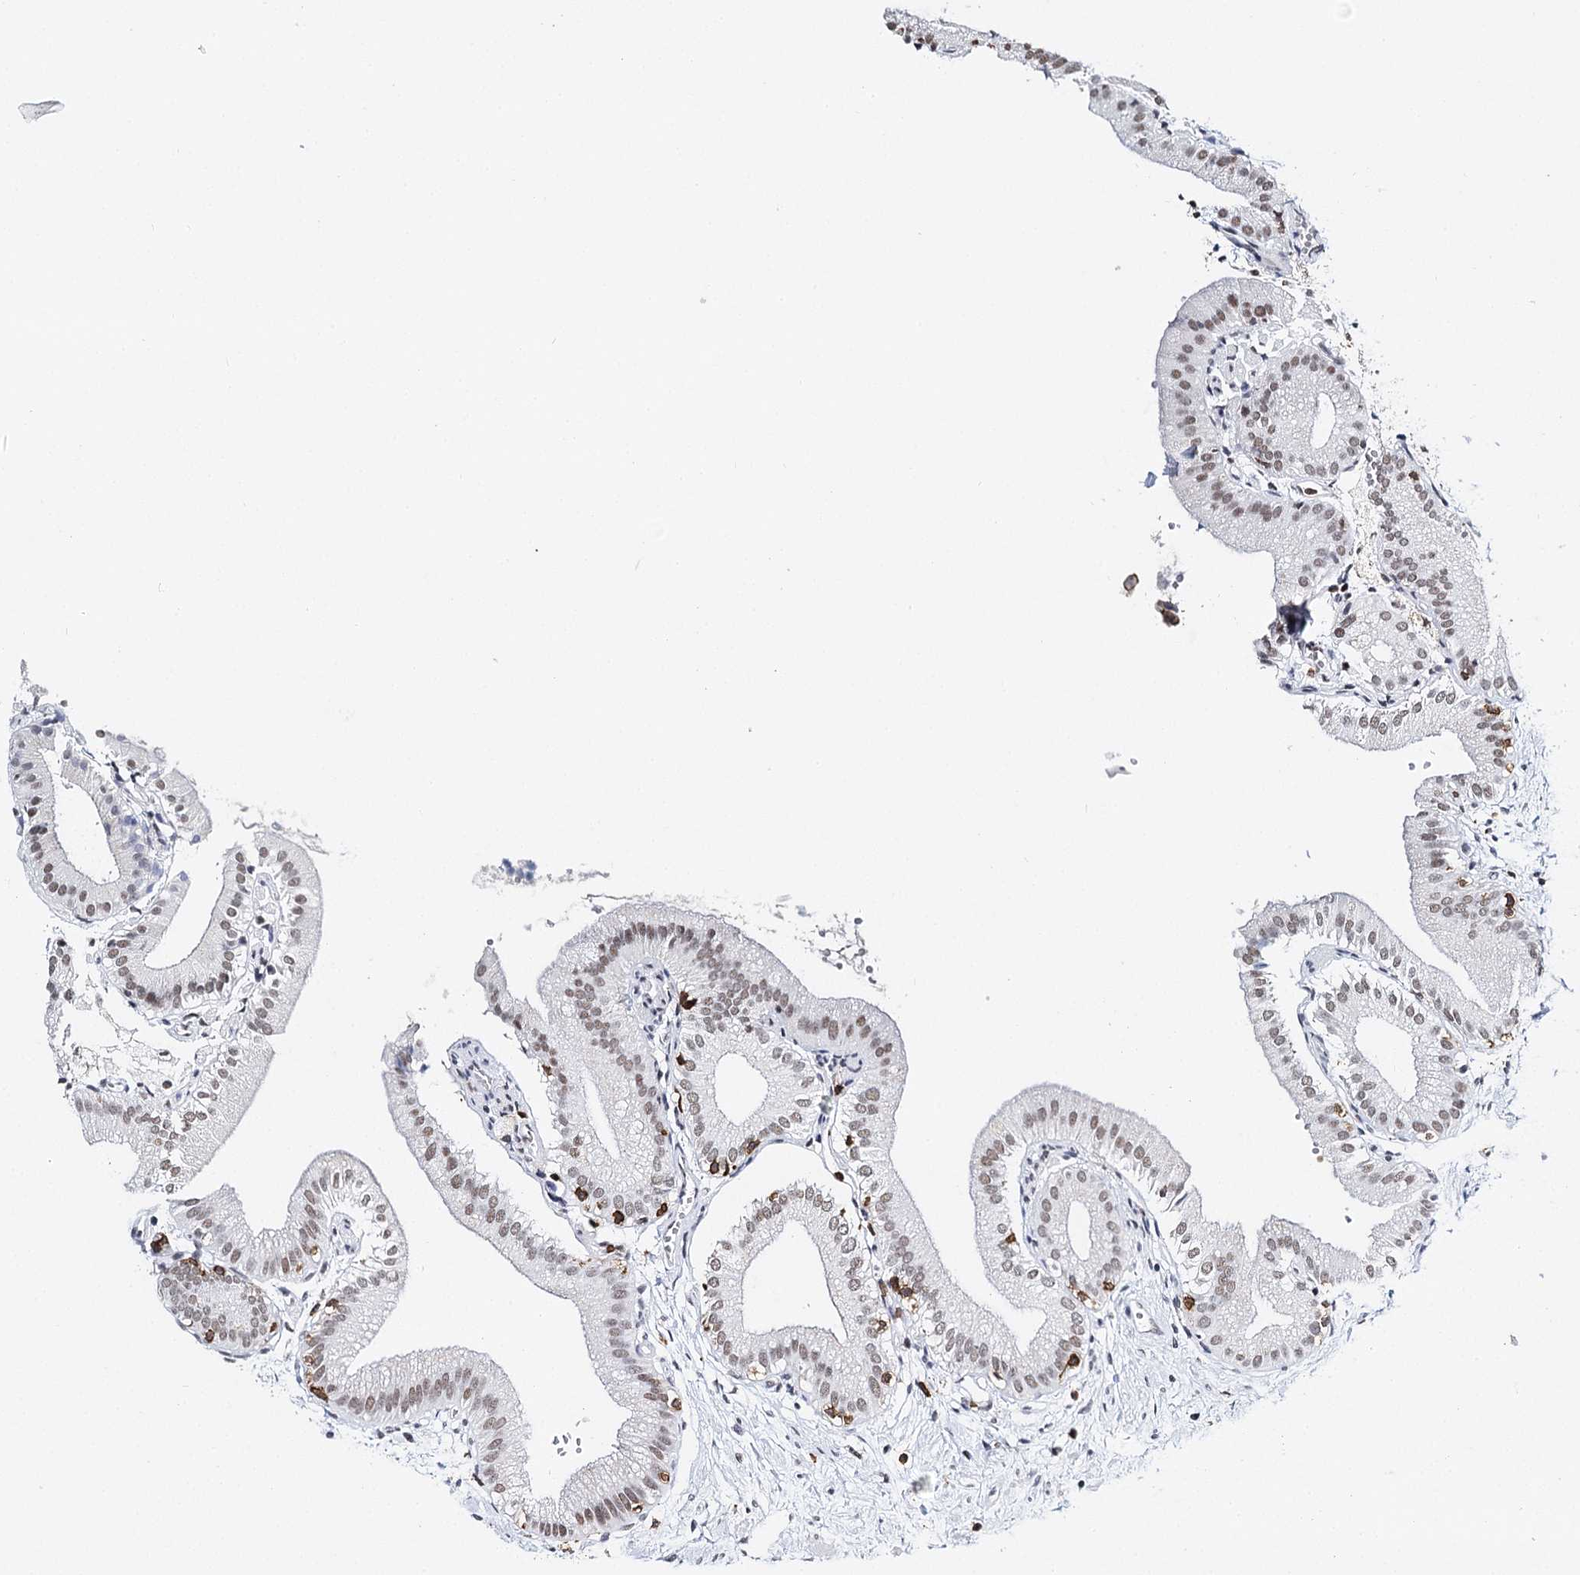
{"staining": {"intensity": "moderate", "quantity": "25%-75%", "location": "nuclear"}, "tissue": "gallbladder", "cell_type": "Glandular cells", "image_type": "normal", "snomed": [{"axis": "morphology", "description": "Normal tissue, NOS"}, {"axis": "topography", "description": "Gallbladder"}], "caption": "Immunohistochemistry staining of unremarkable gallbladder, which demonstrates medium levels of moderate nuclear staining in approximately 25%-75% of glandular cells indicating moderate nuclear protein positivity. The staining was performed using DAB (3,3'-diaminobenzidine) (brown) for protein detection and nuclei were counterstained in hematoxylin (blue).", "gene": "BARD1", "patient": {"sex": "male", "age": 55}}